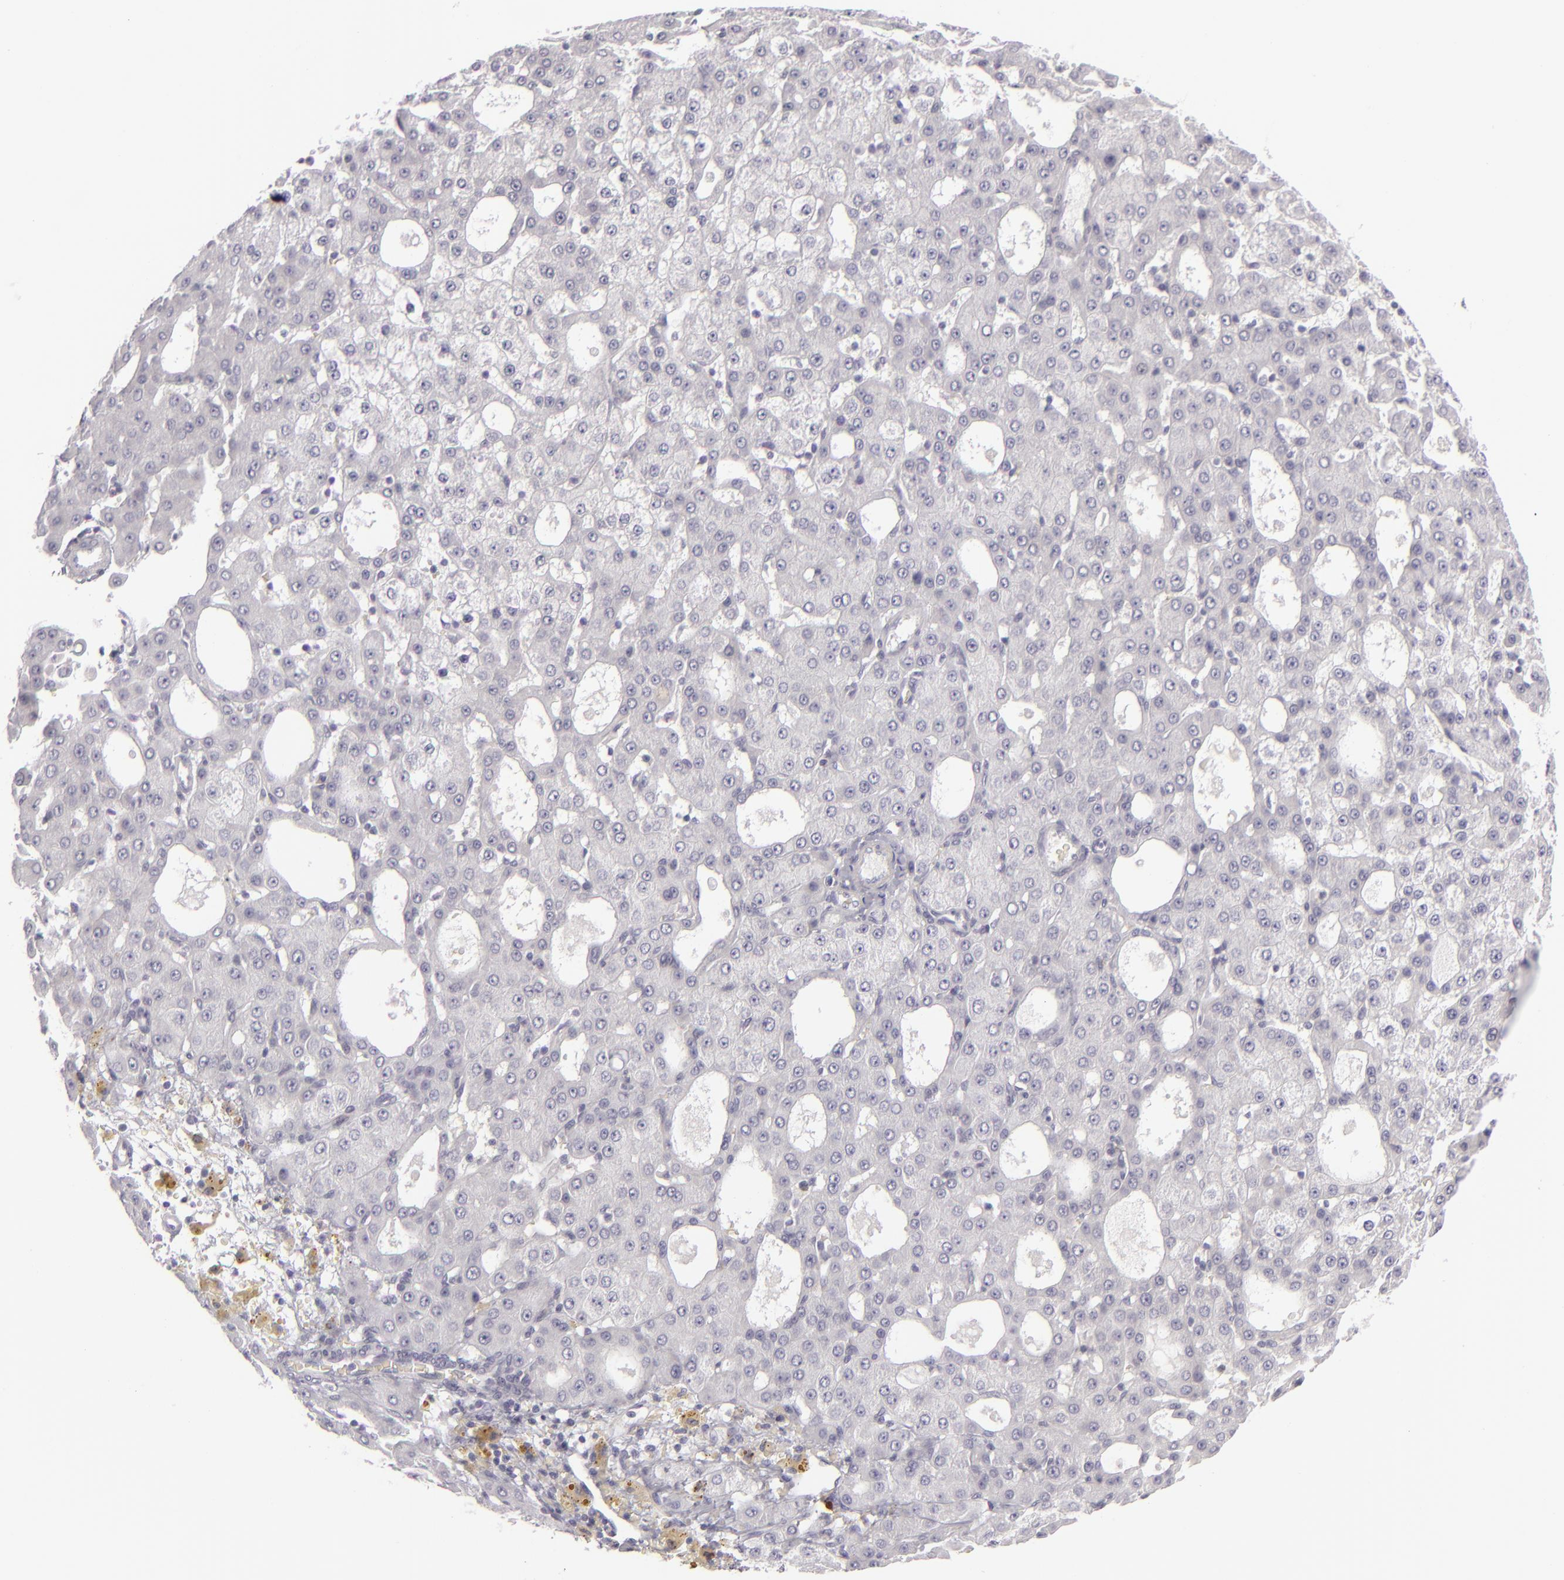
{"staining": {"intensity": "negative", "quantity": "none", "location": "none"}, "tissue": "liver cancer", "cell_type": "Tumor cells", "image_type": "cancer", "snomed": [{"axis": "morphology", "description": "Carcinoma, Hepatocellular, NOS"}, {"axis": "topography", "description": "Liver"}], "caption": "Immunohistochemistry photomicrograph of hepatocellular carcinoma (liver) stained for a protein (brown), which exhibits no staining in tumor cells.", "gene": "CDX2", "patient": {"sex": "male", "age": 47}}